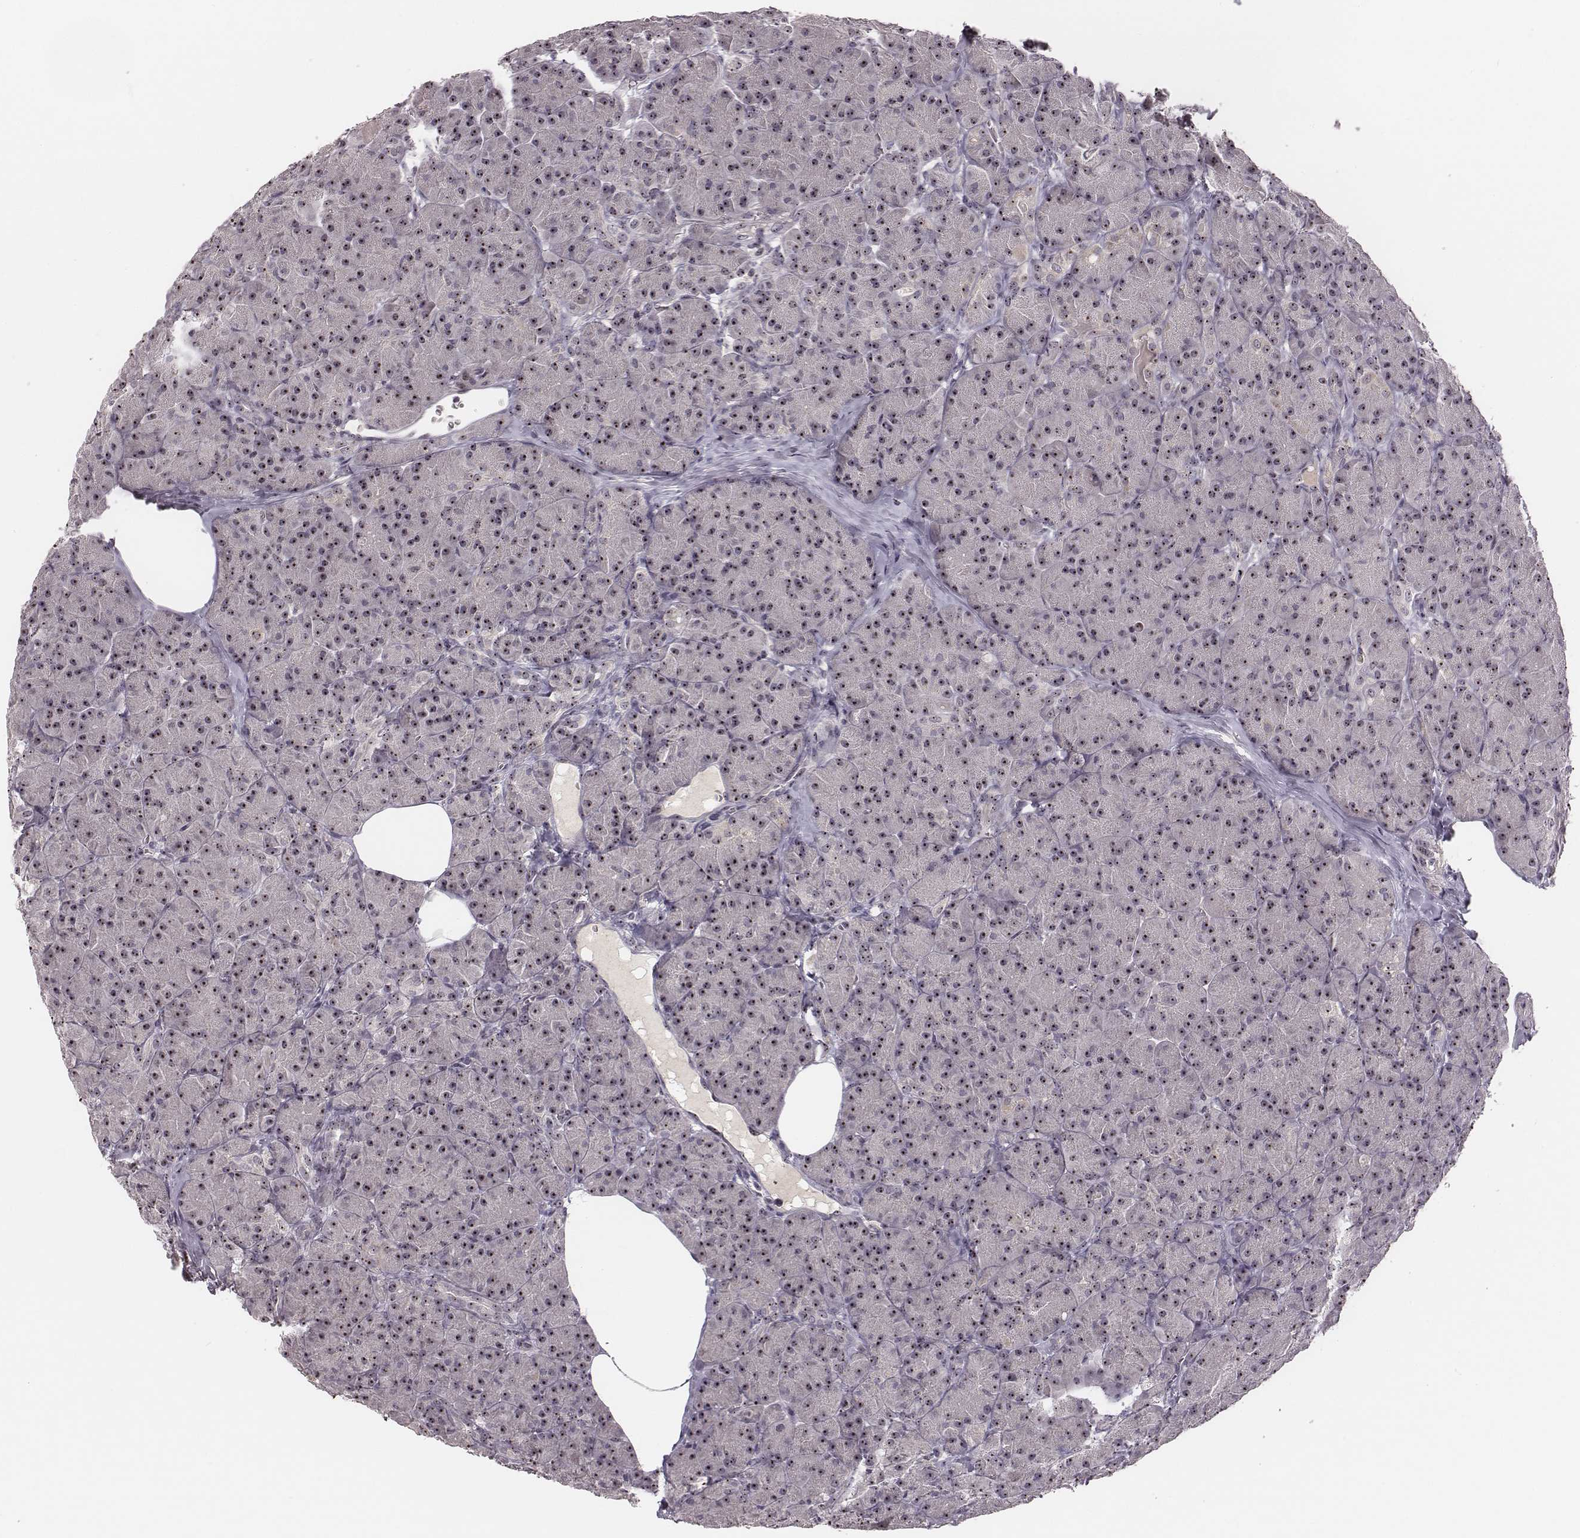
{"staining": {"intensity": "moderate", "quantity": ">75%", "location": "nuclear"}, "tissue": "pancreas", "cell_type": "Exocrine glandular cells", "image_type": "normal", "snomed": [{"axis": "morphology", "description": "Normal tissue, NOS"}, {"axis": "topography", "description": "Pancreas"}], "caption": "IHC (DAB (3,3'-diaminobenzidine)) staining of benign human pancreas demonstrates moderate nuclear protein expression in approximately >75% of exocrine glandular cells.", "gene": "NOP56", "patient": {"sex": "male", "age": 57}}